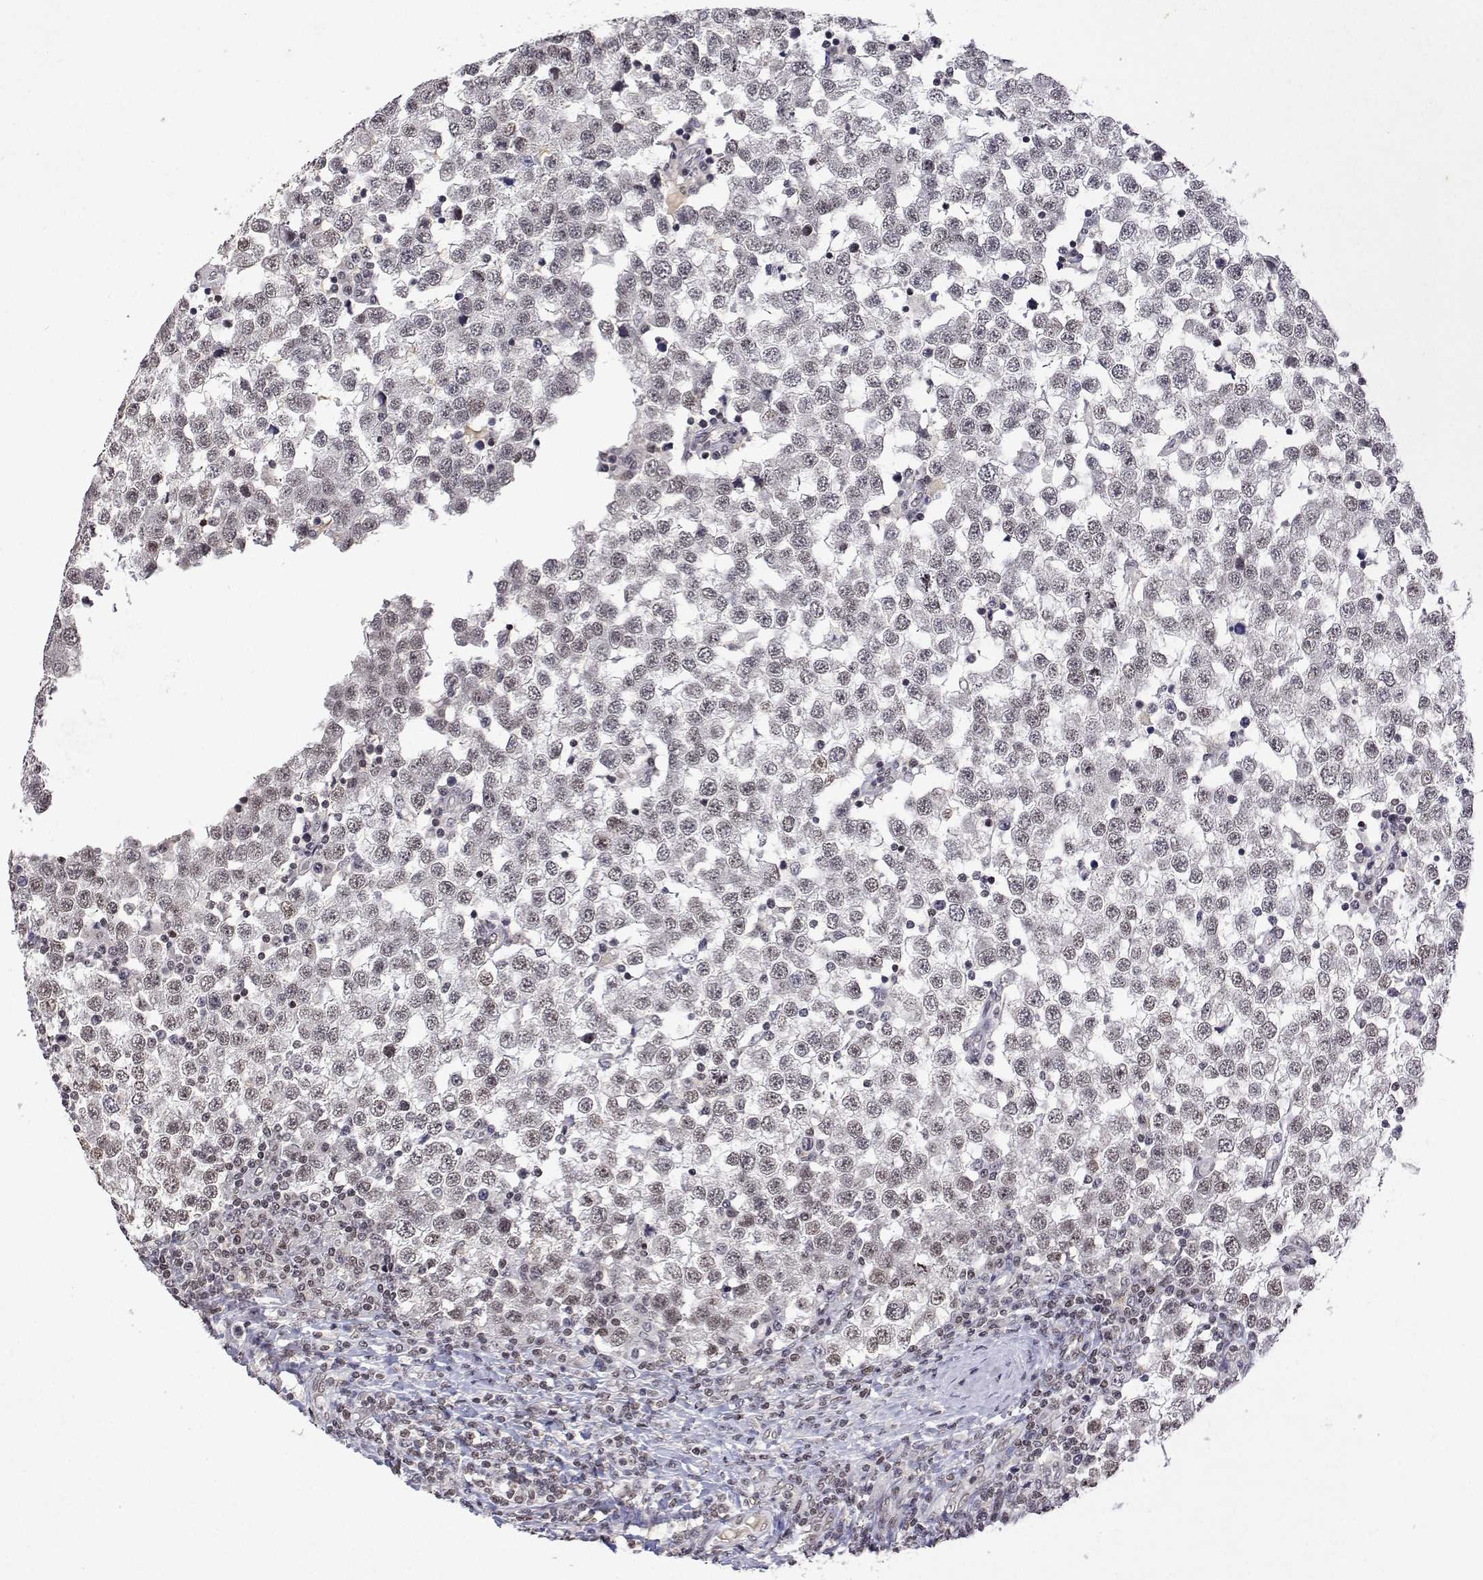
{"staining": {"intensity": "weak", "quantity": ">75%", "location": "nuclear"}, "tissue": "testis cancer", "cell_type": "Tumor cells", "image_type": "cancer", "snomed": [{"axis": "morphology", "description": "Seminoma, NOS"}, {"axis": "topography", "description": "Testis"}], "caption": "Testis cancer (seminoma) stained with a brown dye demonstrates weak nuclear positive expression in approximately >75% of tumor cells.", "gene": "XPC", "patient": {"sex": "male", "age": 34}}